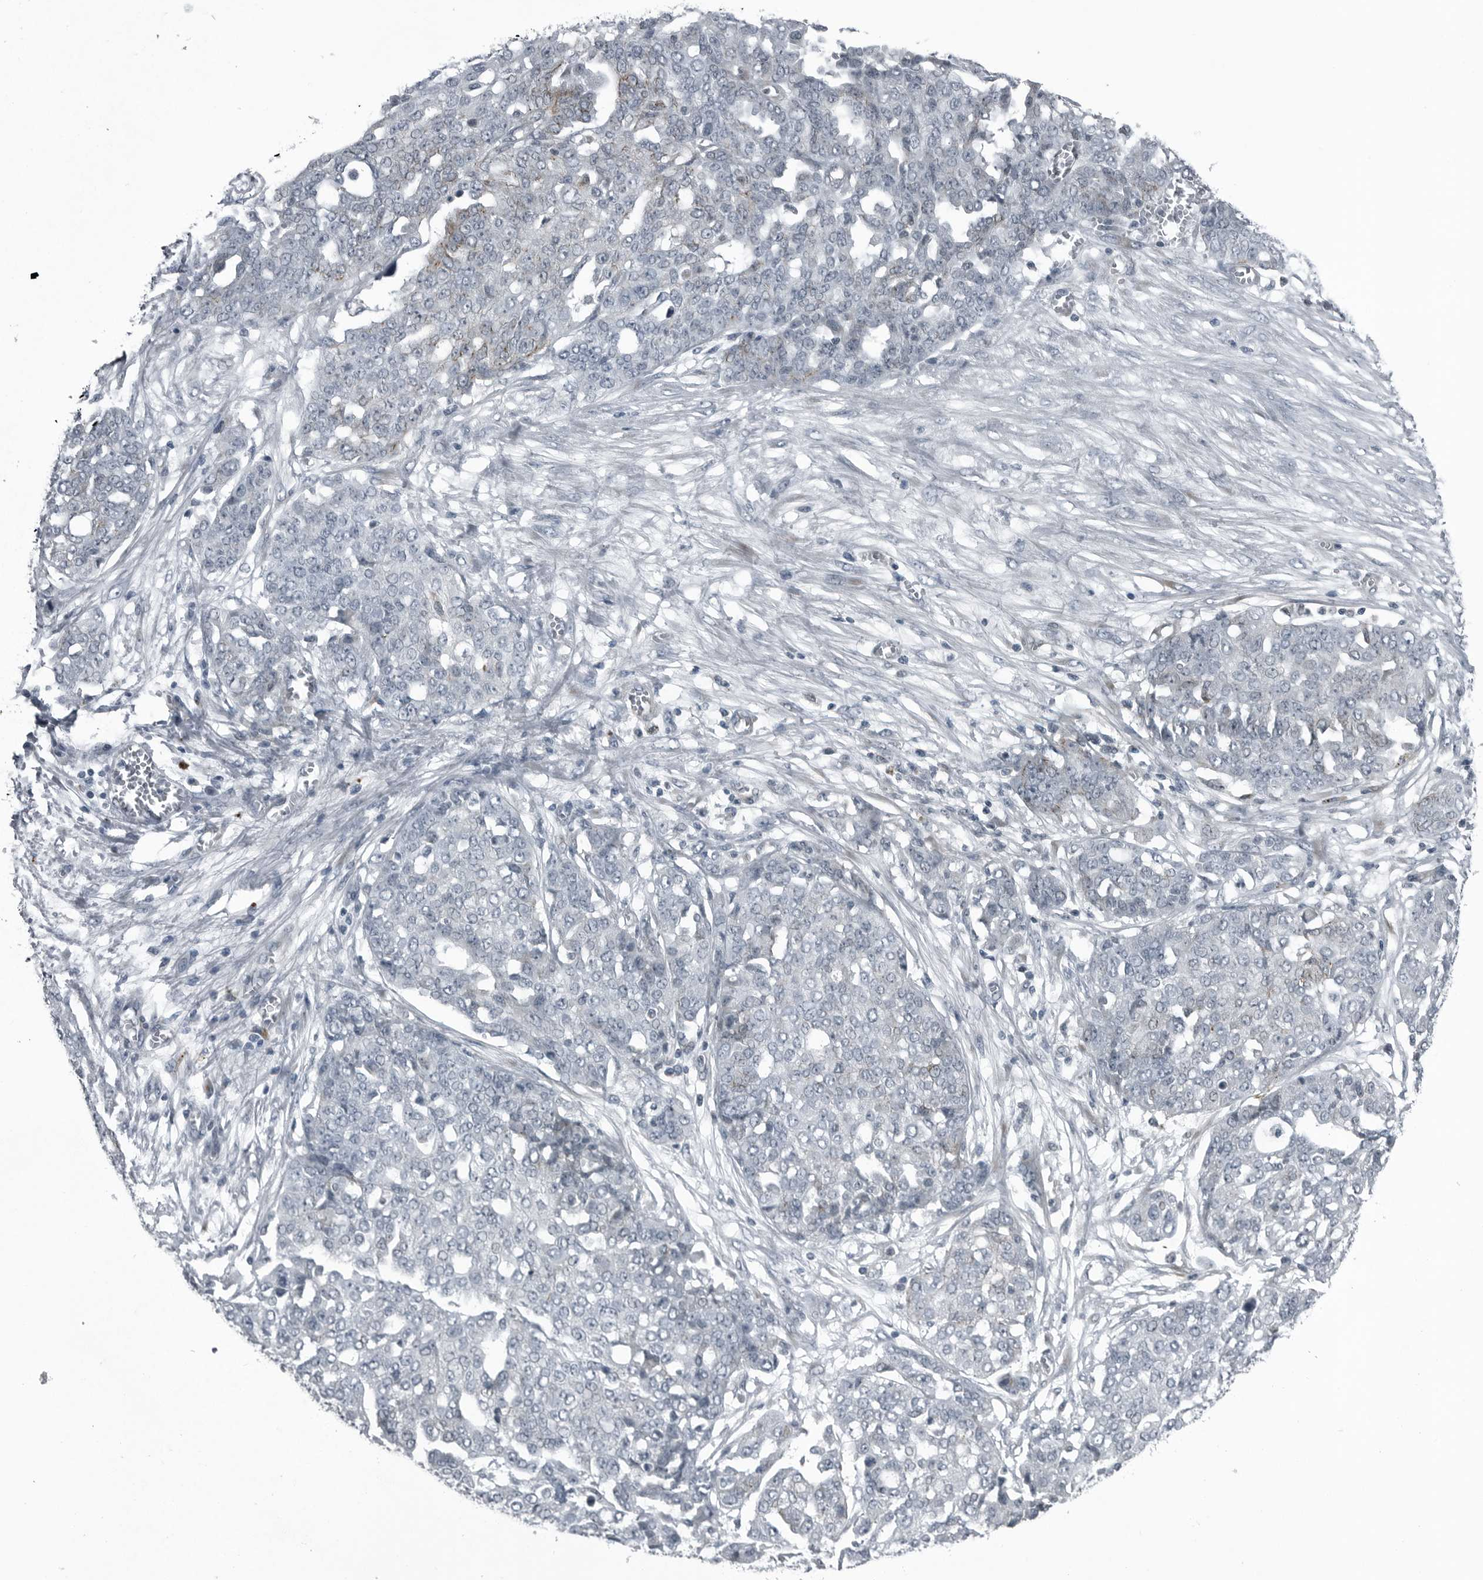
{"staining": {"intensity": "negative", "quantity": "none", "location": "none"}, "tissue": "ovarian cancer", "cell_type": "Tumor cells", "image_type": "cancer", "snomed": [{"axis": "morphology", "description": "Cystadenocarcinoma, serous, NOS"}, {"axis": "topography", "description": "Soft tissue"}, {"axis": "topography", "description": "Ovary"}], "caption": "IHC of serous cystadenocarcinoma (ovarian) exhibits no expression in tumor cells. (DAB immunohistochemistry (IHC), high magnification).", "gene": "GAK", "patient": {"sex": "female", "age": 57}}